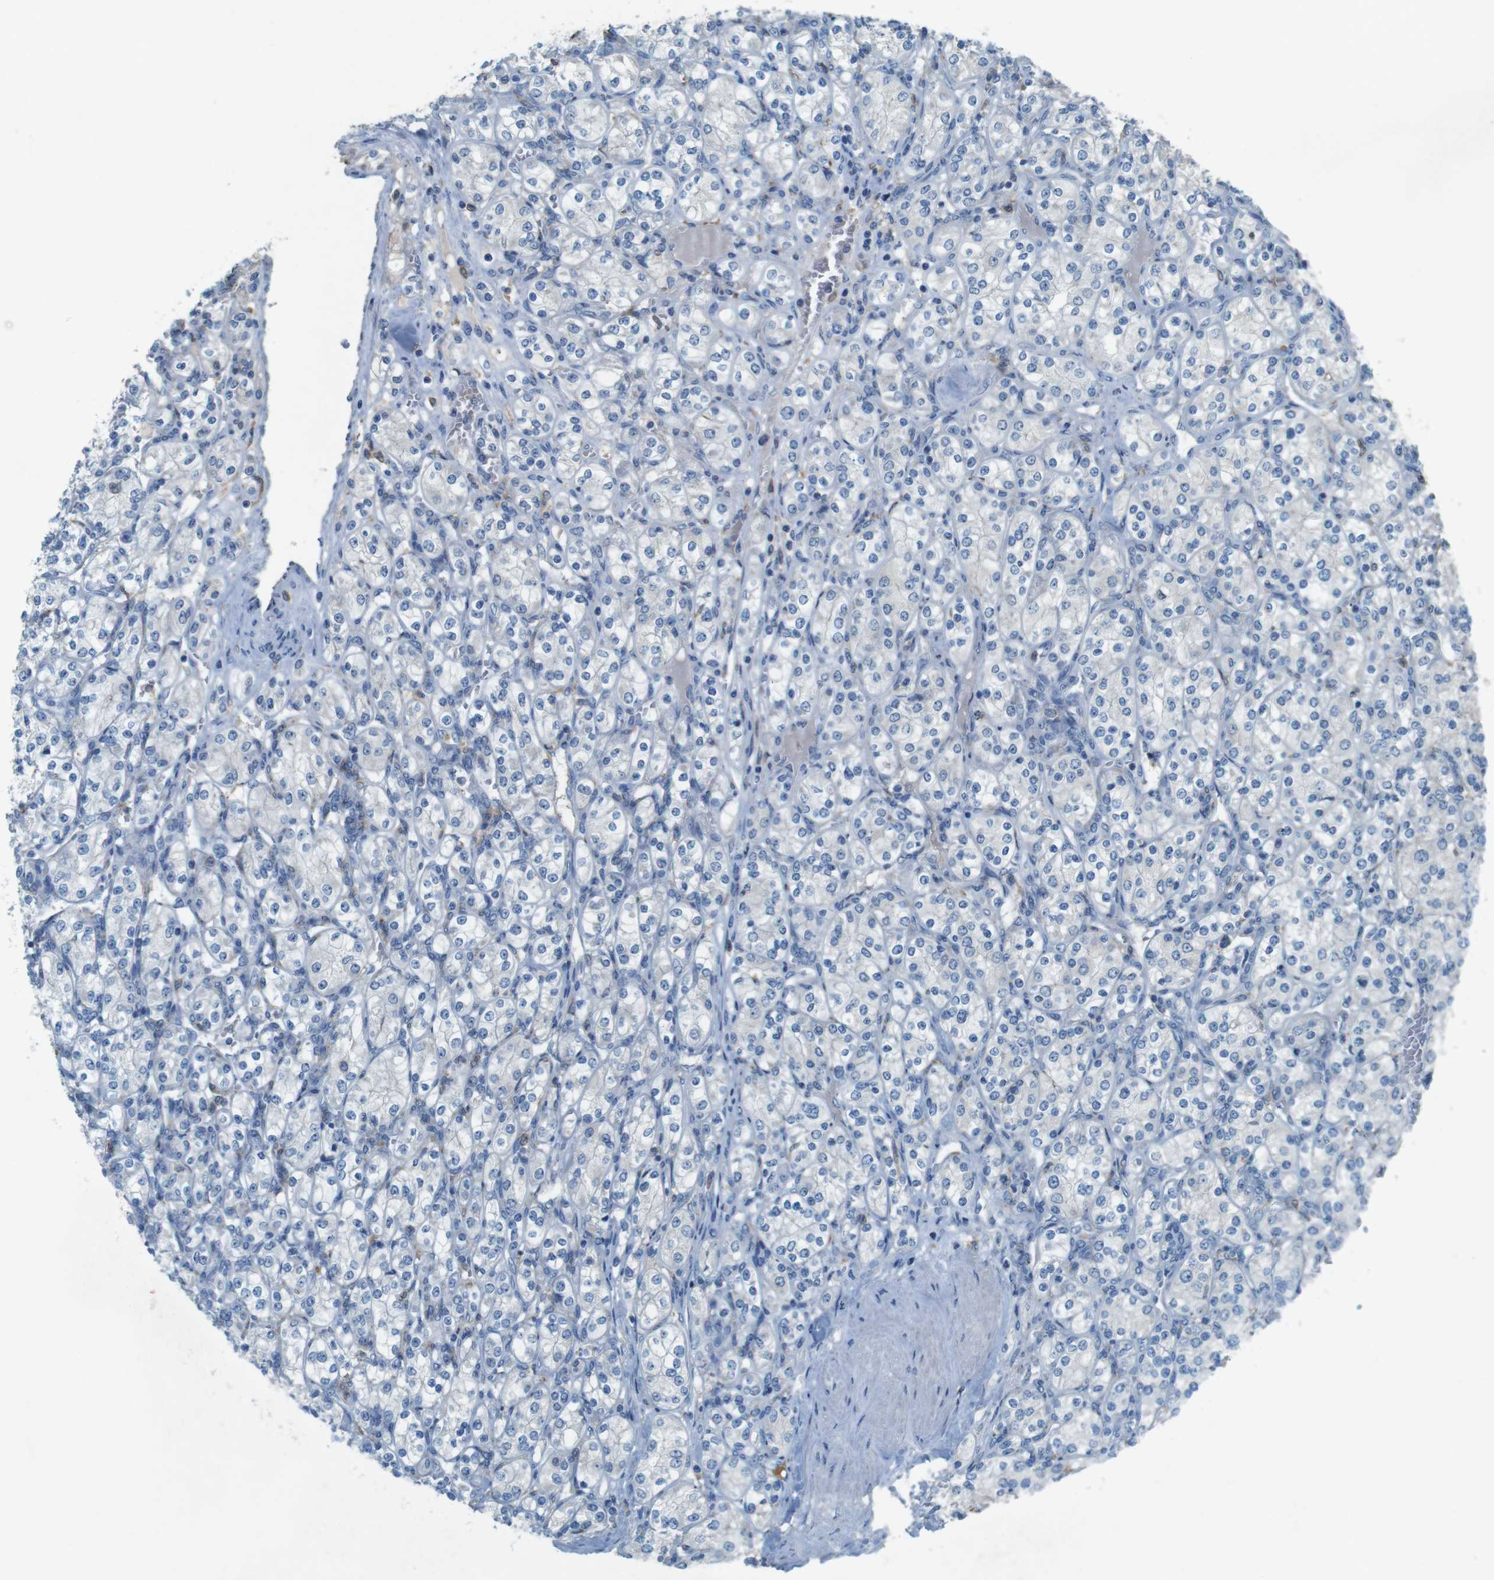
{"staining": {"intensity": "negative", "quantity": "none", "location": "none"}, "tissue": "renal cancer", "cell_type": "Tumor cells", "image_type": "cancer", "snomed": [{"axis": "morphology", "description": "Adenocarcinoma, NOS"}, {"axis": "topography", "description": "Kidney"}], "caption": "A photomicrograph of human renal cancer is negative for staining in tumor cells.", "gene": "MOGAT3", "patient": {"sex": "male", "age": 77}}